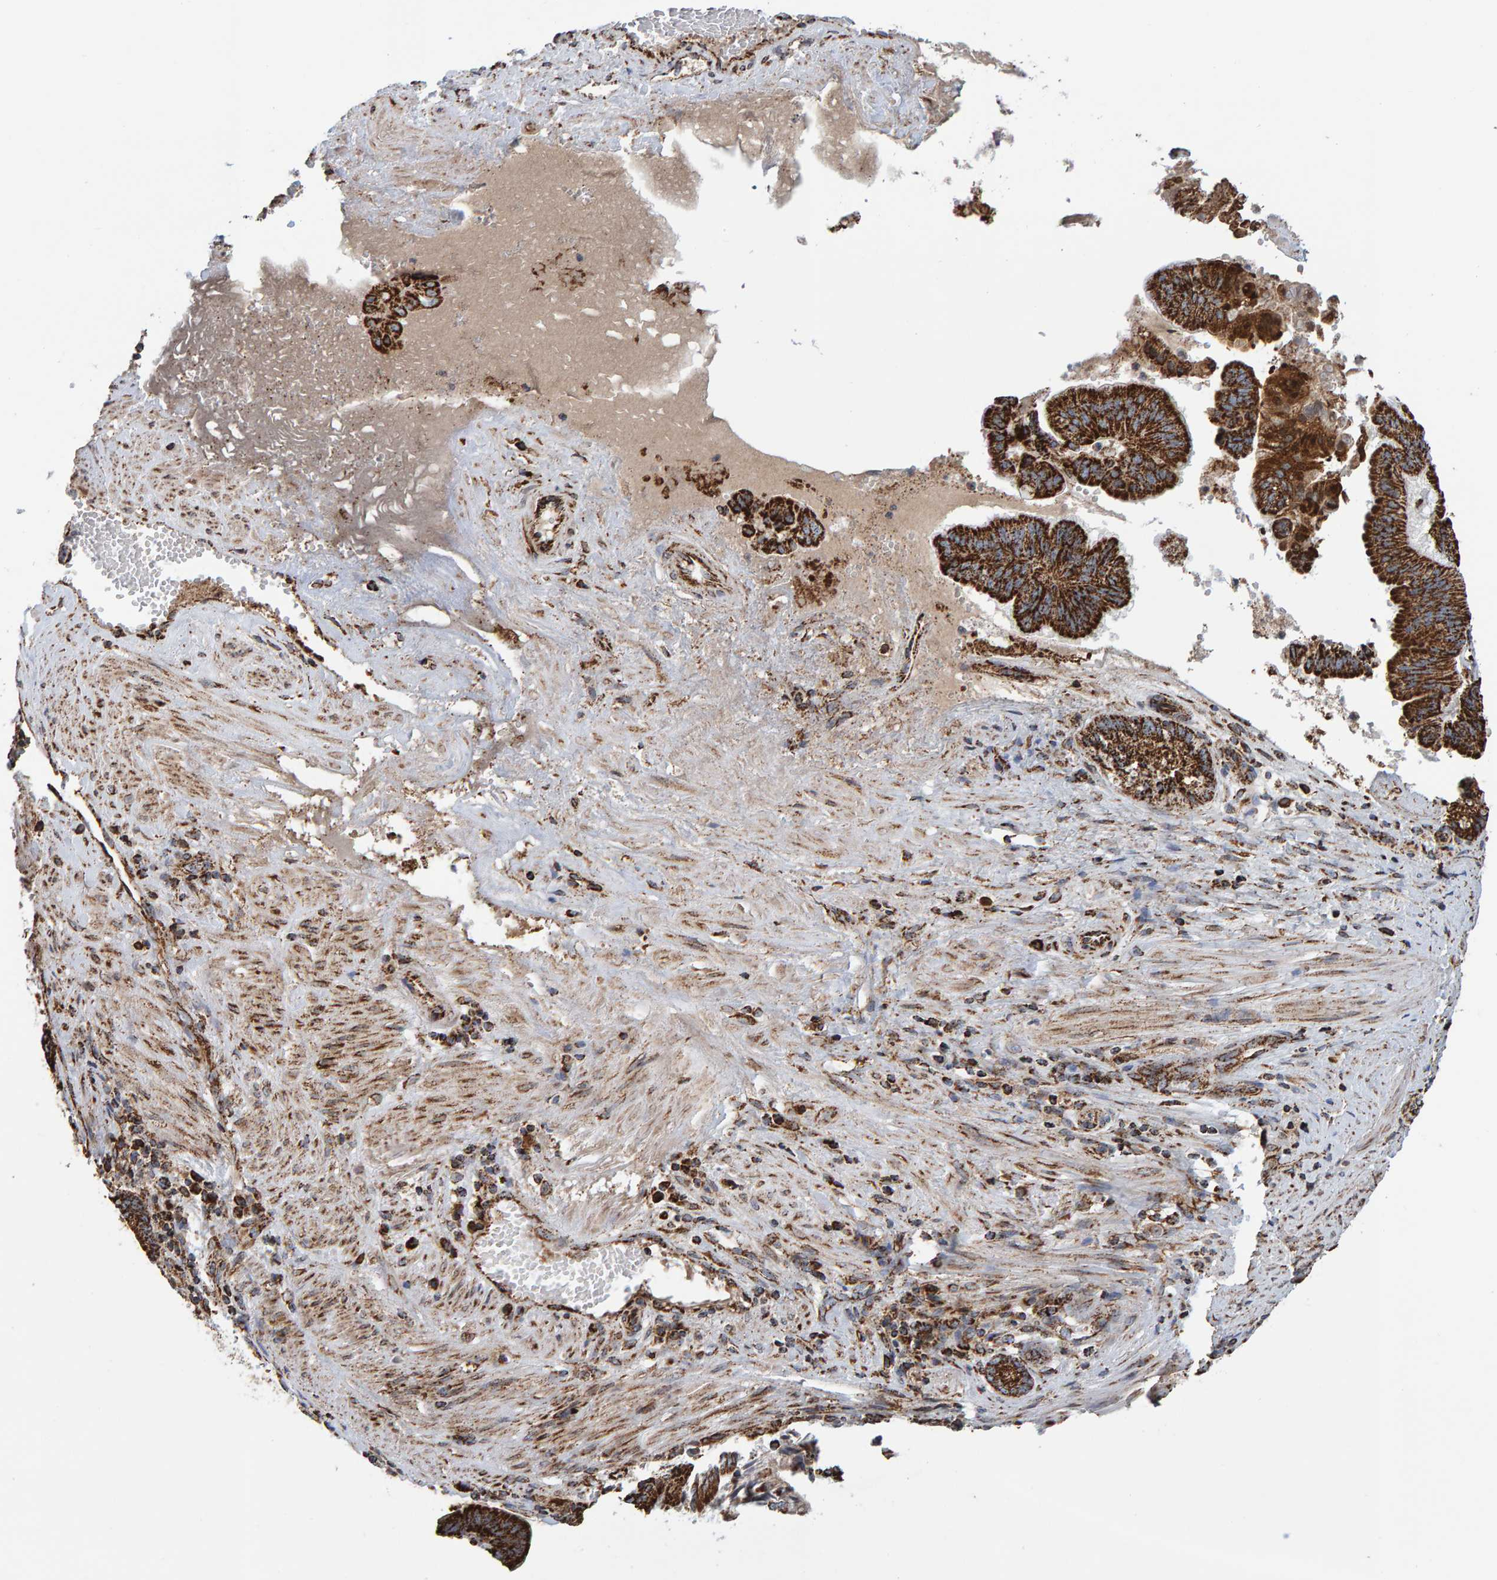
{"staining": {"intensity": "strong", "quantity": ">75%", "location": "cytoplasmic/membranous"}, "tissue": "pancreatic cancer", "cell_type": "Tumor cells", "image_type": "cancer", "snomed": [{"axis": "morphology", "description": "Adenocarcinoma, NOS"}, {"axis": "topography", "description": "Pancreas"}], "caption": "Immunohistochemistry (IHC) (DAB) staining of human adenocarcinoma (pancreatic) exhibits strong cytoplasmic/membranous protein expression in approximately >75% of tumor cells.", "gene": "MRPL45", "patient": {"sex": "male", "age": 82}}